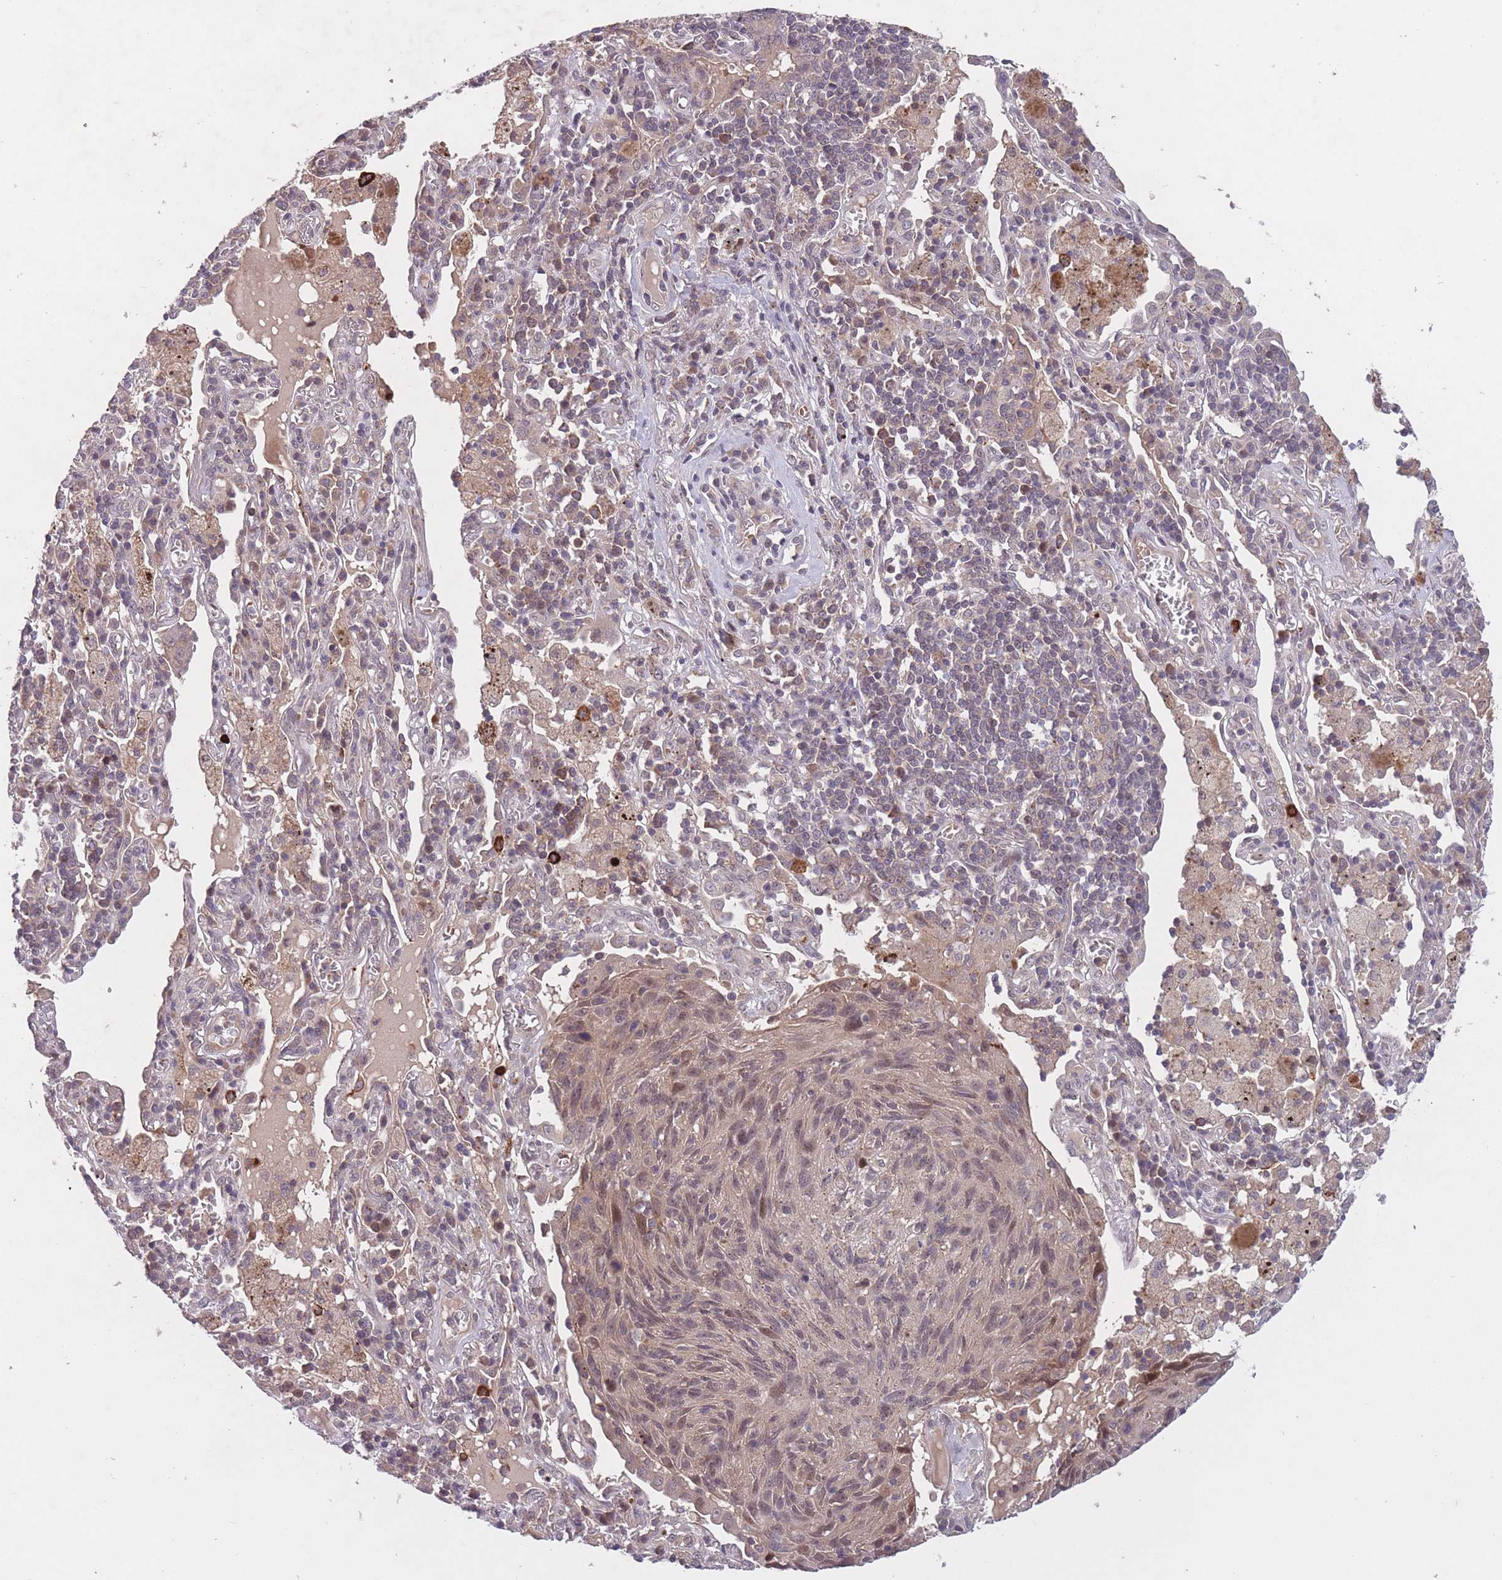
{"staining": {"intensity": "moderate", "quantity": "<25%", "location": "nuclear"}, "tissue": "lung cancer", "cell_type": "Tumor cells", "image_type": "cancer", "snomed": [{"axis": "morphology", "description": "Squamous cell carcinoma, NOS"}, {"axis": "topography", "description": "Lung"}], "caption": "Human lung squamous cell carcinoma stained with a protein marker exhibits moderate staining in tumor cells.", "gene": "SECTM1", "patient": {"sex": "female", "age": 66}}